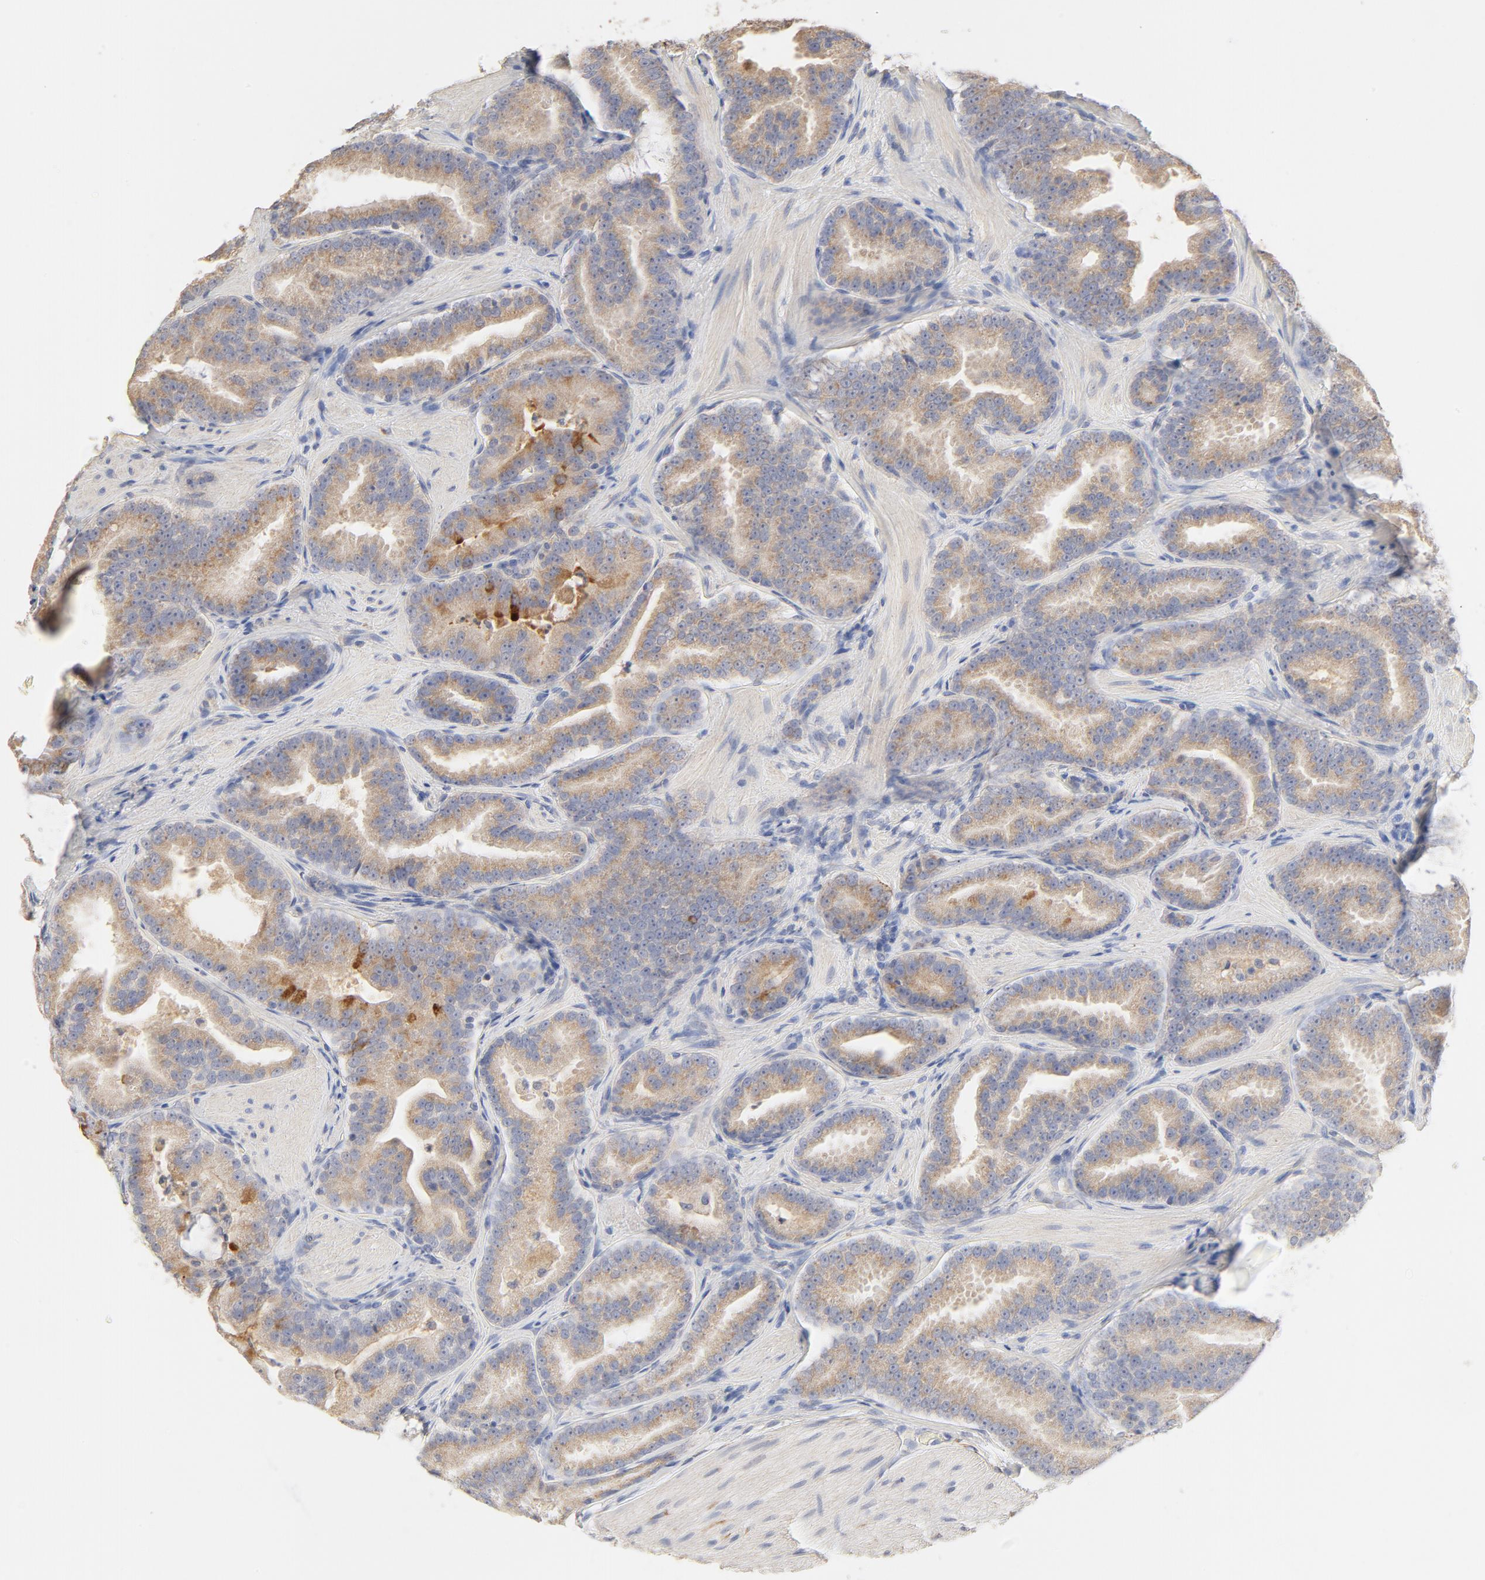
{"staining": {"intensity": "weak", "quantity": ">75%", "location": "cytoplasmic/membranous"}, "tissue": "prostate cancer", "cell_type": "Tumor cells", "image_type": "cancer", "snomed": [{"axis": "morphology", "description": "Adenocarcinoma, Low grade"}, {"axis": "topography", "description": "Prostate"}], "caption": "This is an image of IHC staining of prostate adenocarcinoma (low-grade), which shows weak positivity in the cytoplasmic/membranous of tumor cells.", "gene": "FCGBP", "patient": {"sex": "male", "age": 59}}